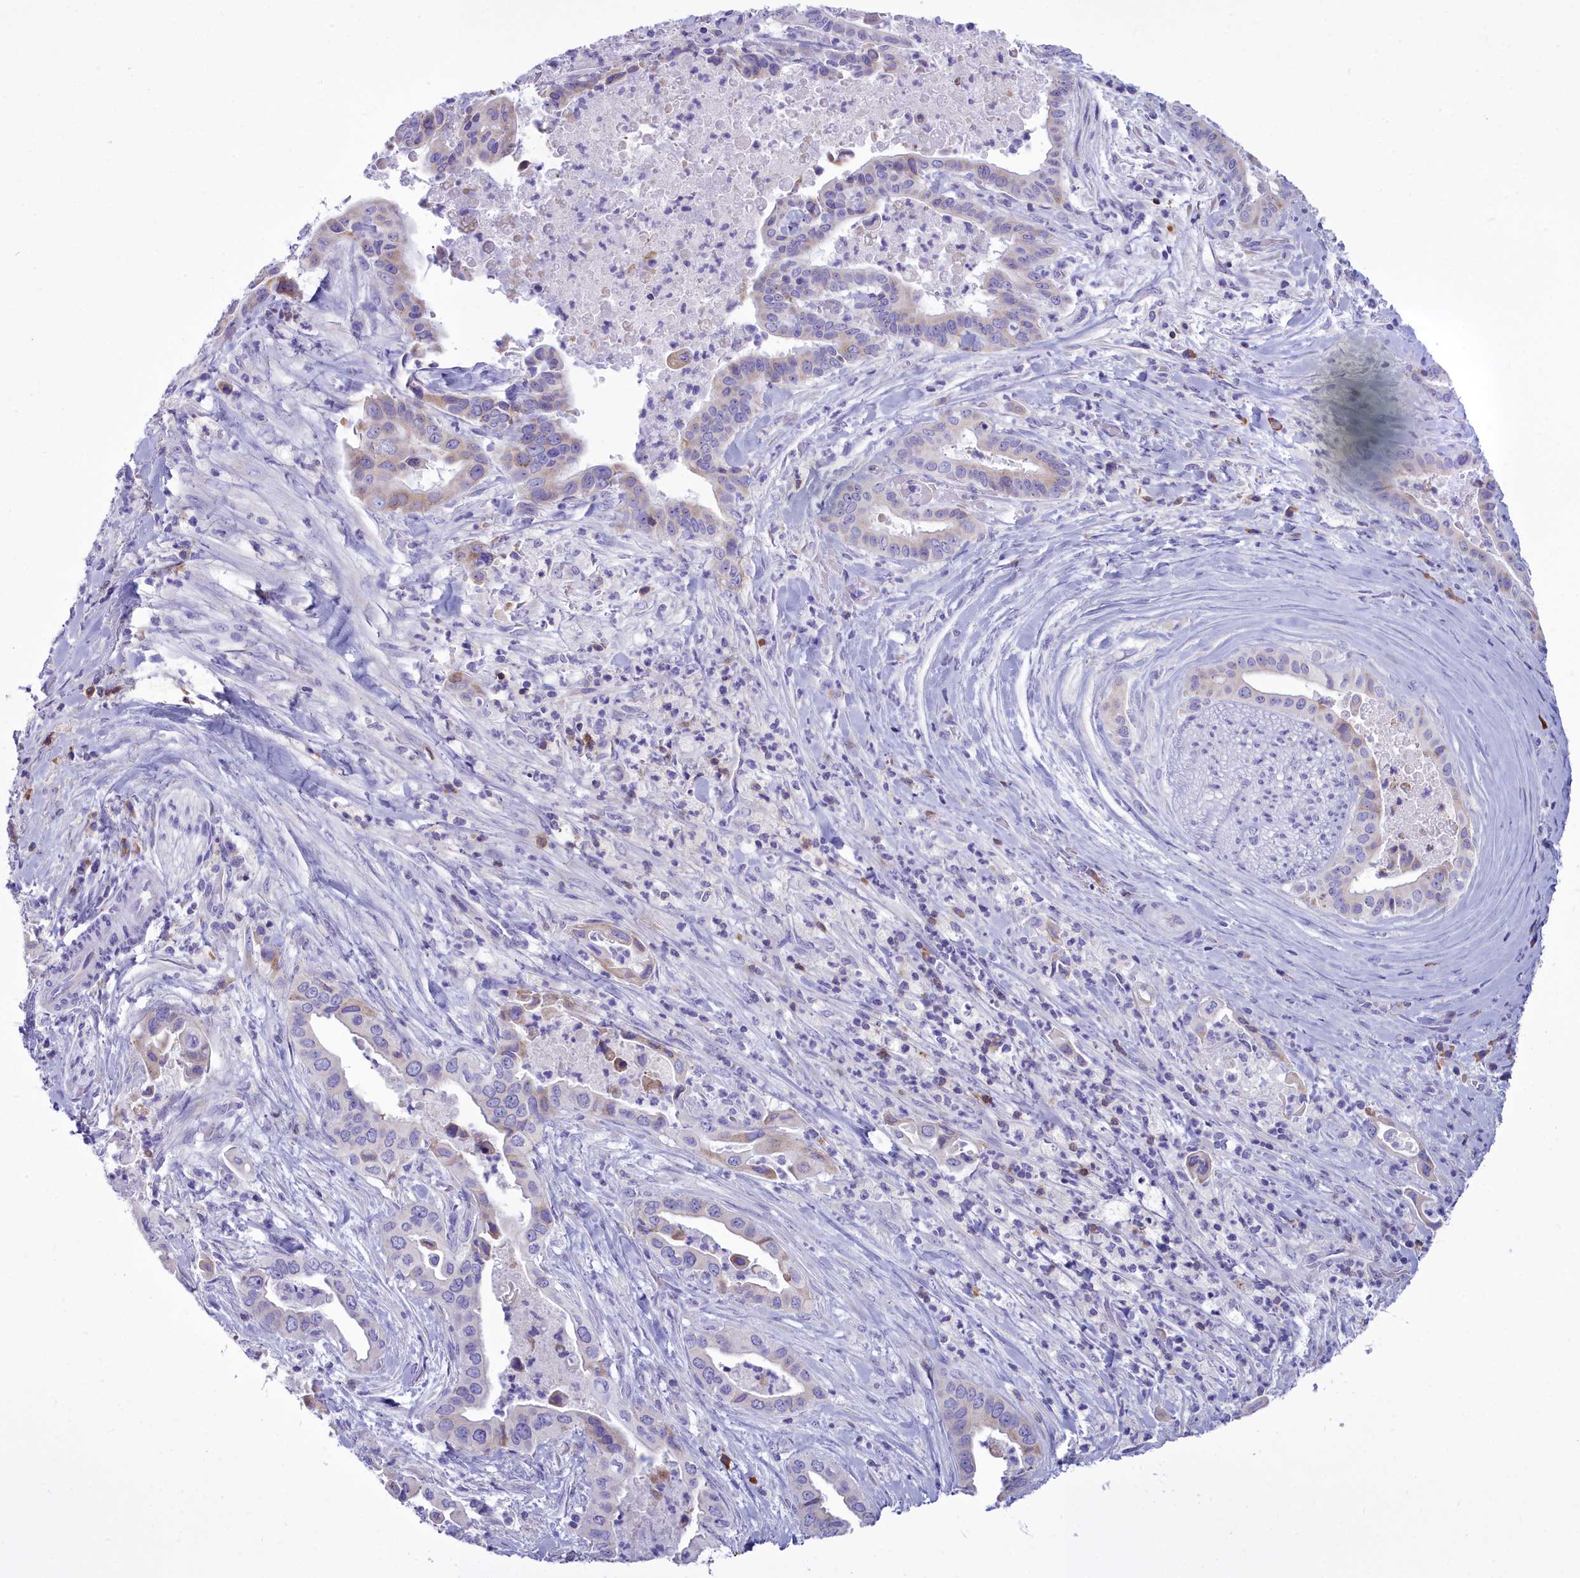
{"staining": {"intensity": "weak", "quantity": "<25%", "location": "cytoplasmic/membranous"}, "tissue": "pancreatic cancer", "cell_type": "Tumor cells", "image_type": "cancer", "snomed": [{"axis": "morphology", "description": "Adenocarcinoma, NOS"}, {"axis": "topography", "description": "Pancreas"}], "caption": "IHC of adenocarcinoma (pancreatic) displays no staining in tumor cells.", "gene": "CD5", "patient": {"sex": "female", "age": 77}}